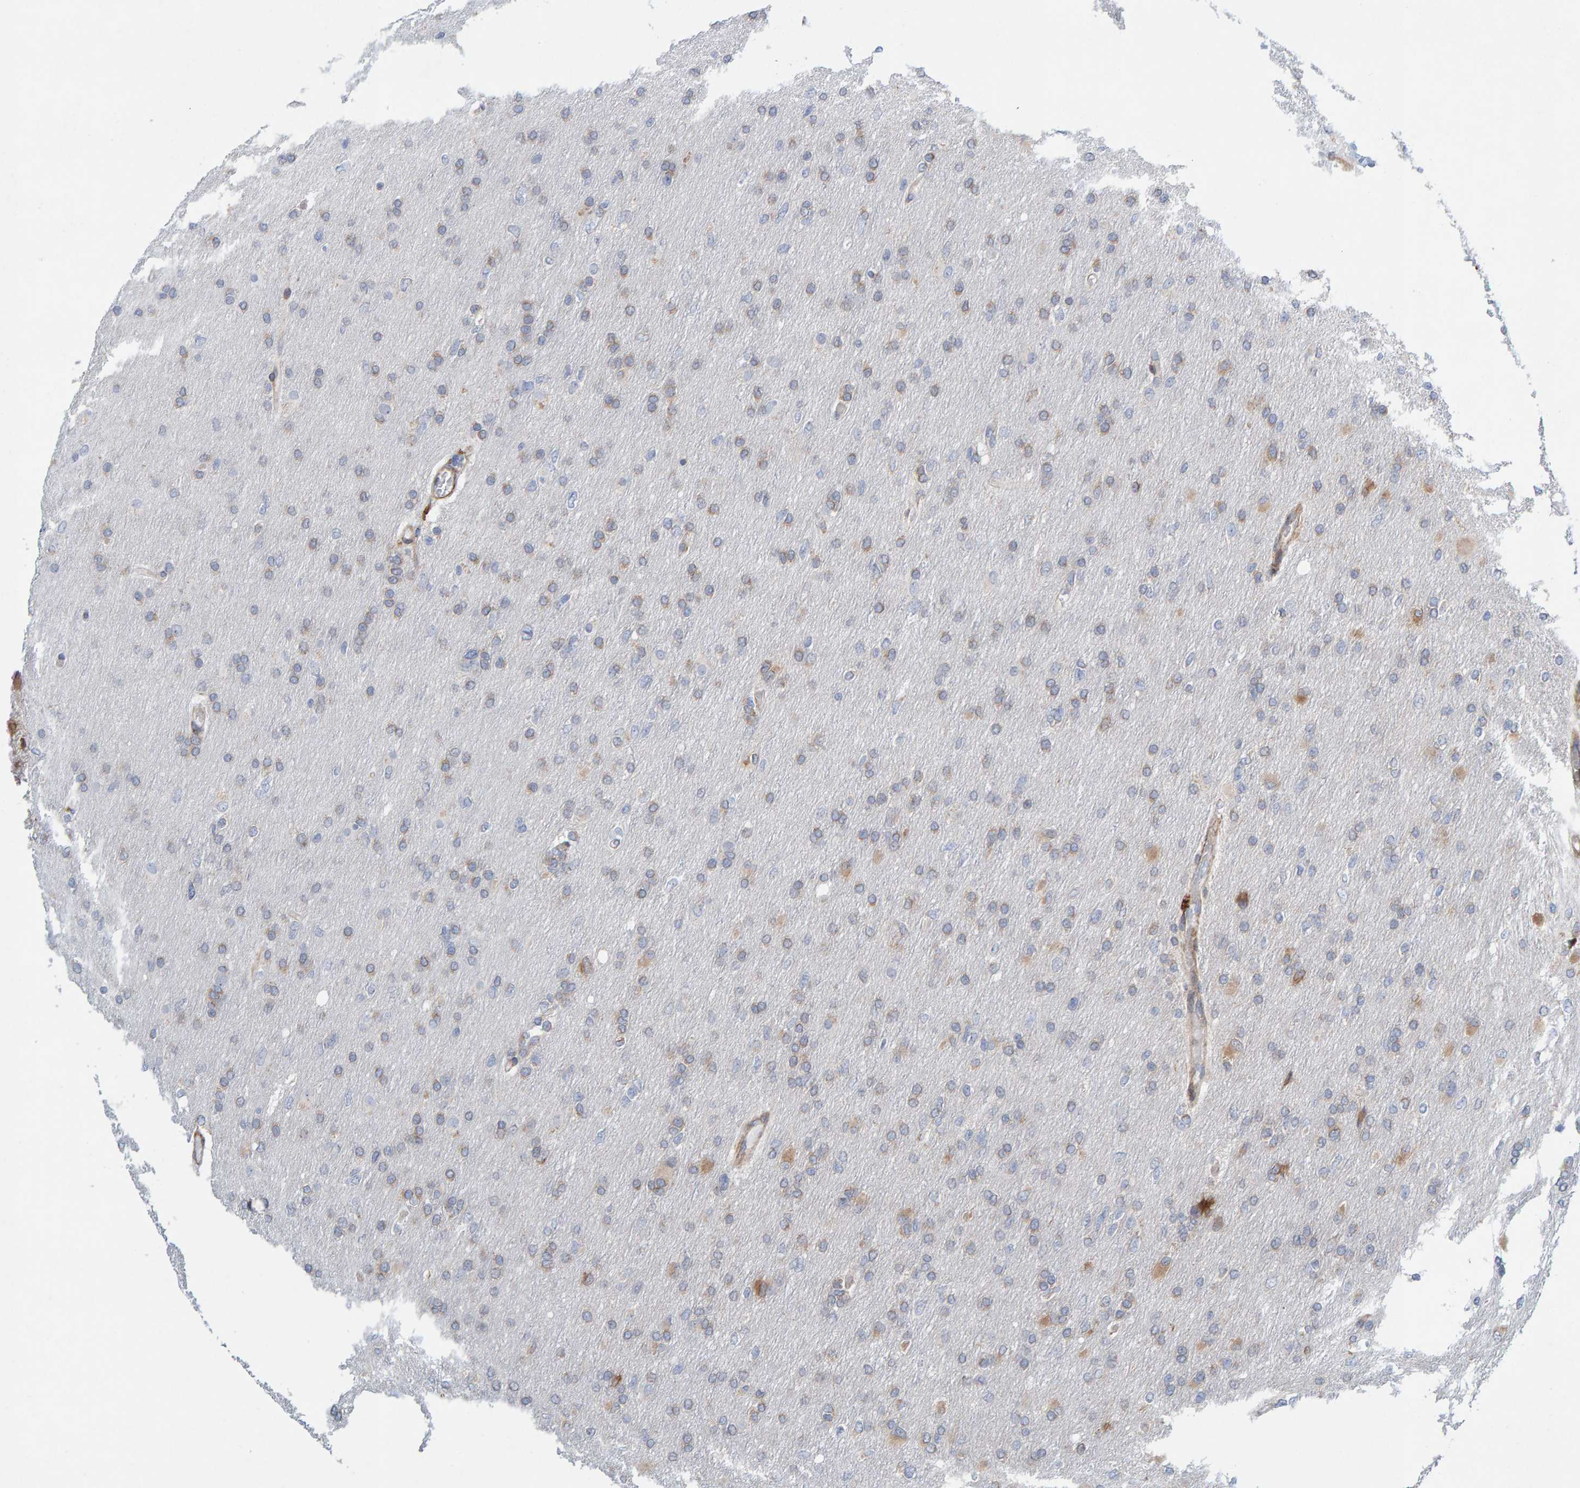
{"staining": {"intensity": "weak", "quantity": "25%-75%", "location": "cytoplasmic/membranous"}, "tissue": "glioma", "cell_type": "Tumor cells", "image_type": "cancer", "snomed": [{"axis": "morphology", "description": "Glioma, malignant, High grade"}, {"axis": "topography", "description": "Cerebral cortex"}], "caption": "A low amount of weak cytoplasmic/membranous staining is appreciated in approximately 25%-75% of tumor cells in high-grade glioma (malignant) tissue.", "gene": "MMP16", "patient": {"sex": "female", "age": 36}}